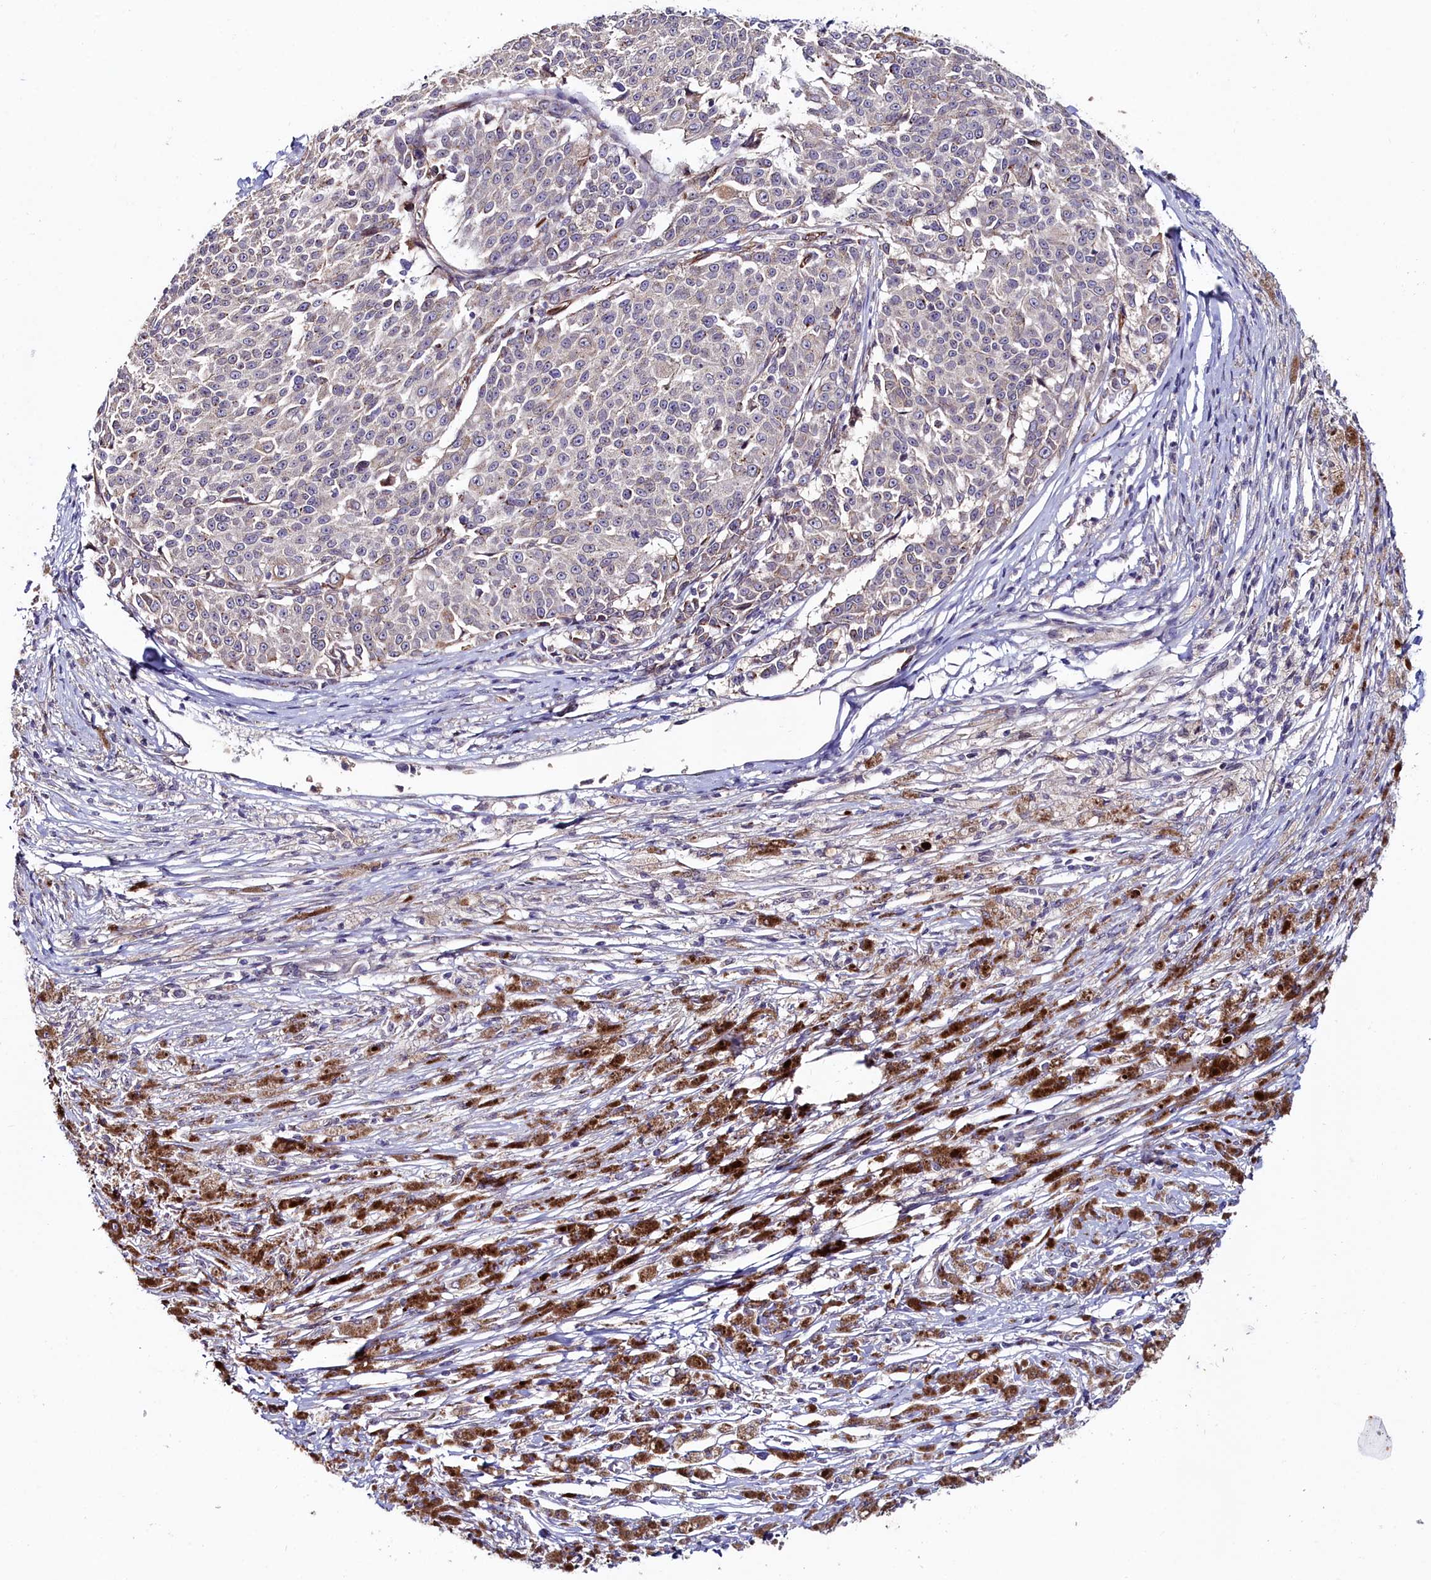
{"staining": {"intensity": "negative", "quantity": "none", "location": "none"}, "tissue": "melanoma", "cell_type": "Tumor cells", "image_type": "cancer", "snomed": [{"axis": "morphology", "description": "Malignant melanoma, NOS"}, {"axis": "topography", "description": "Skin"}], "caption": "Immunohistochemistry (IHC) image of melanoma stained for a protein (brown), which displays no positivity in tumor cells.", "gene": "C4orf19", "patient": {"sex": "female", "age": 52}}